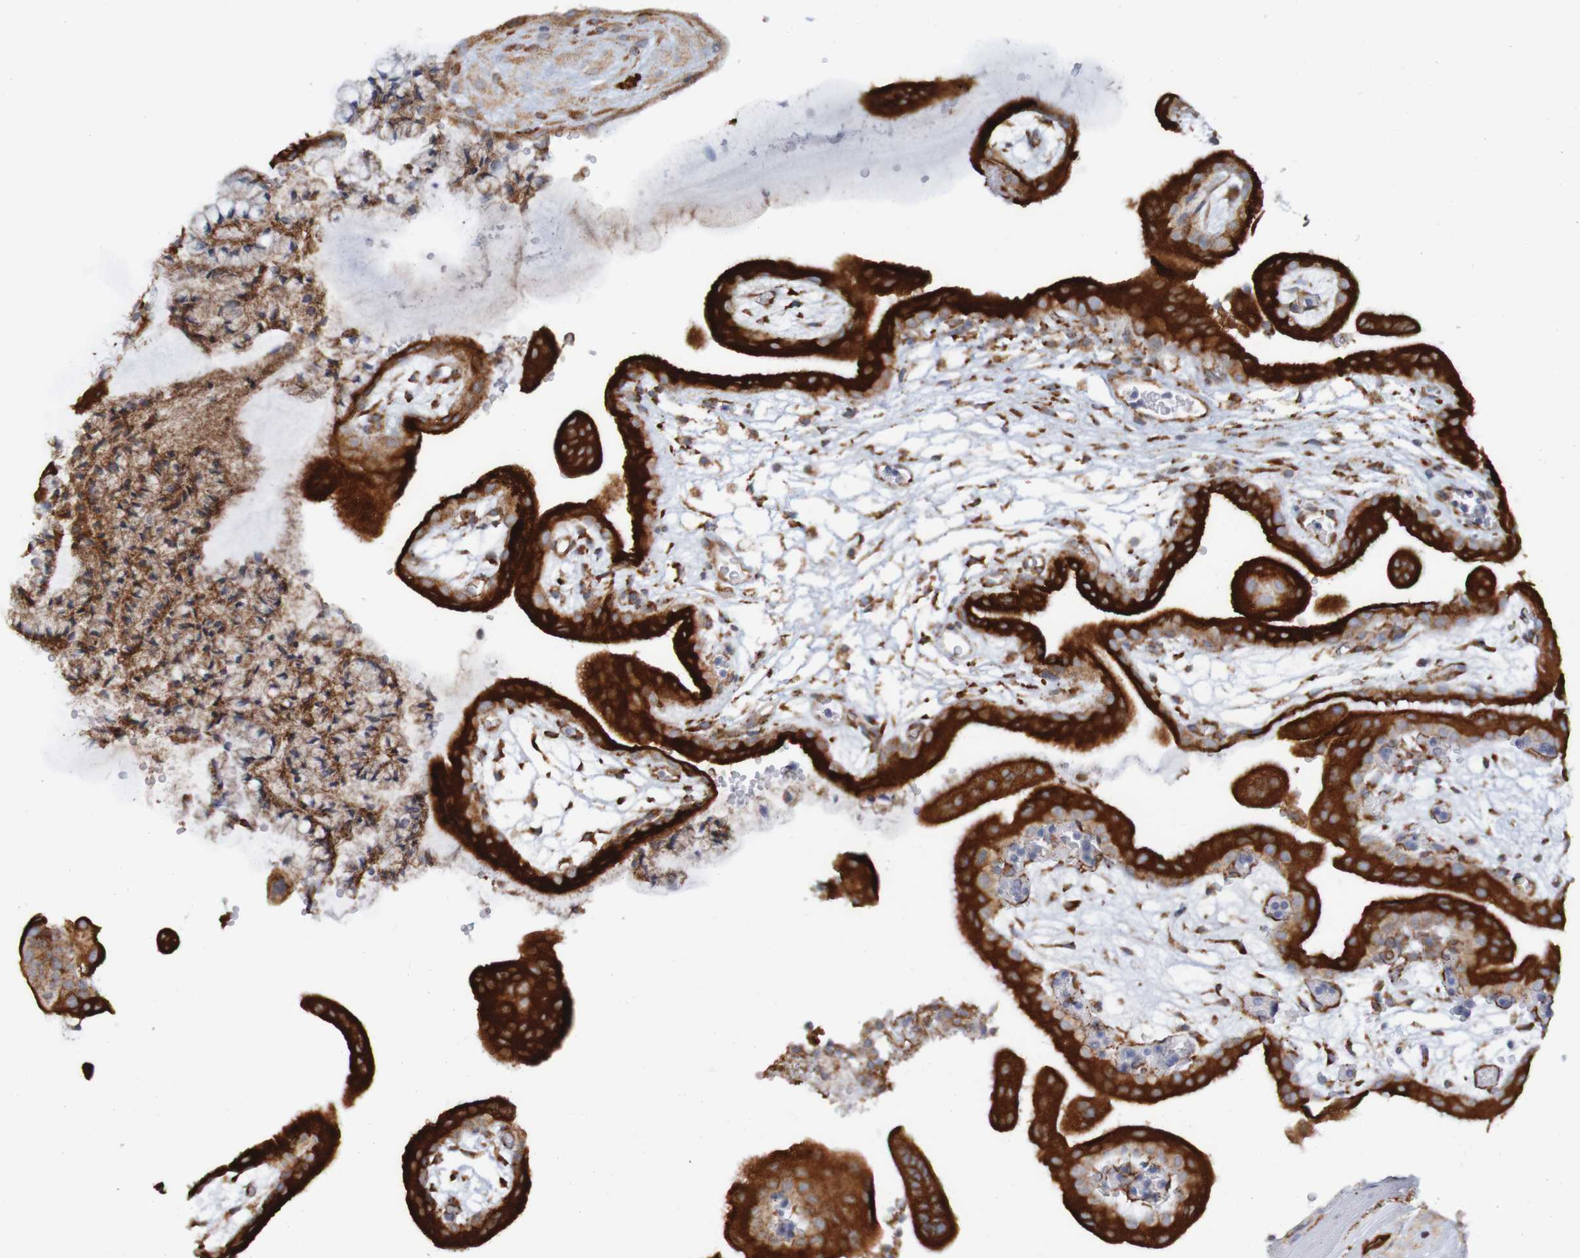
{"staining": {"intensity": "strong", "quantity": ">75%", "location": "cytoplasmic/membranous"}, "tissue": "placenta", "cell_type": "Decidual cells", "image_type": "normal", "snomed": [{"axis": "morphology", "description": "Normal tissue, NOS"}, {"axis": "topography", "description": "Placenta"}], "caption": "Immunohistochemistry (IHC) image of normal placenta stained for a protein (brown), which displays high levels of strong cytoplasmic/membranous staining in approximately >75% of decidual cells.", "gene": "PDIA3", "patient": {"sex": "female", "age": 18}}